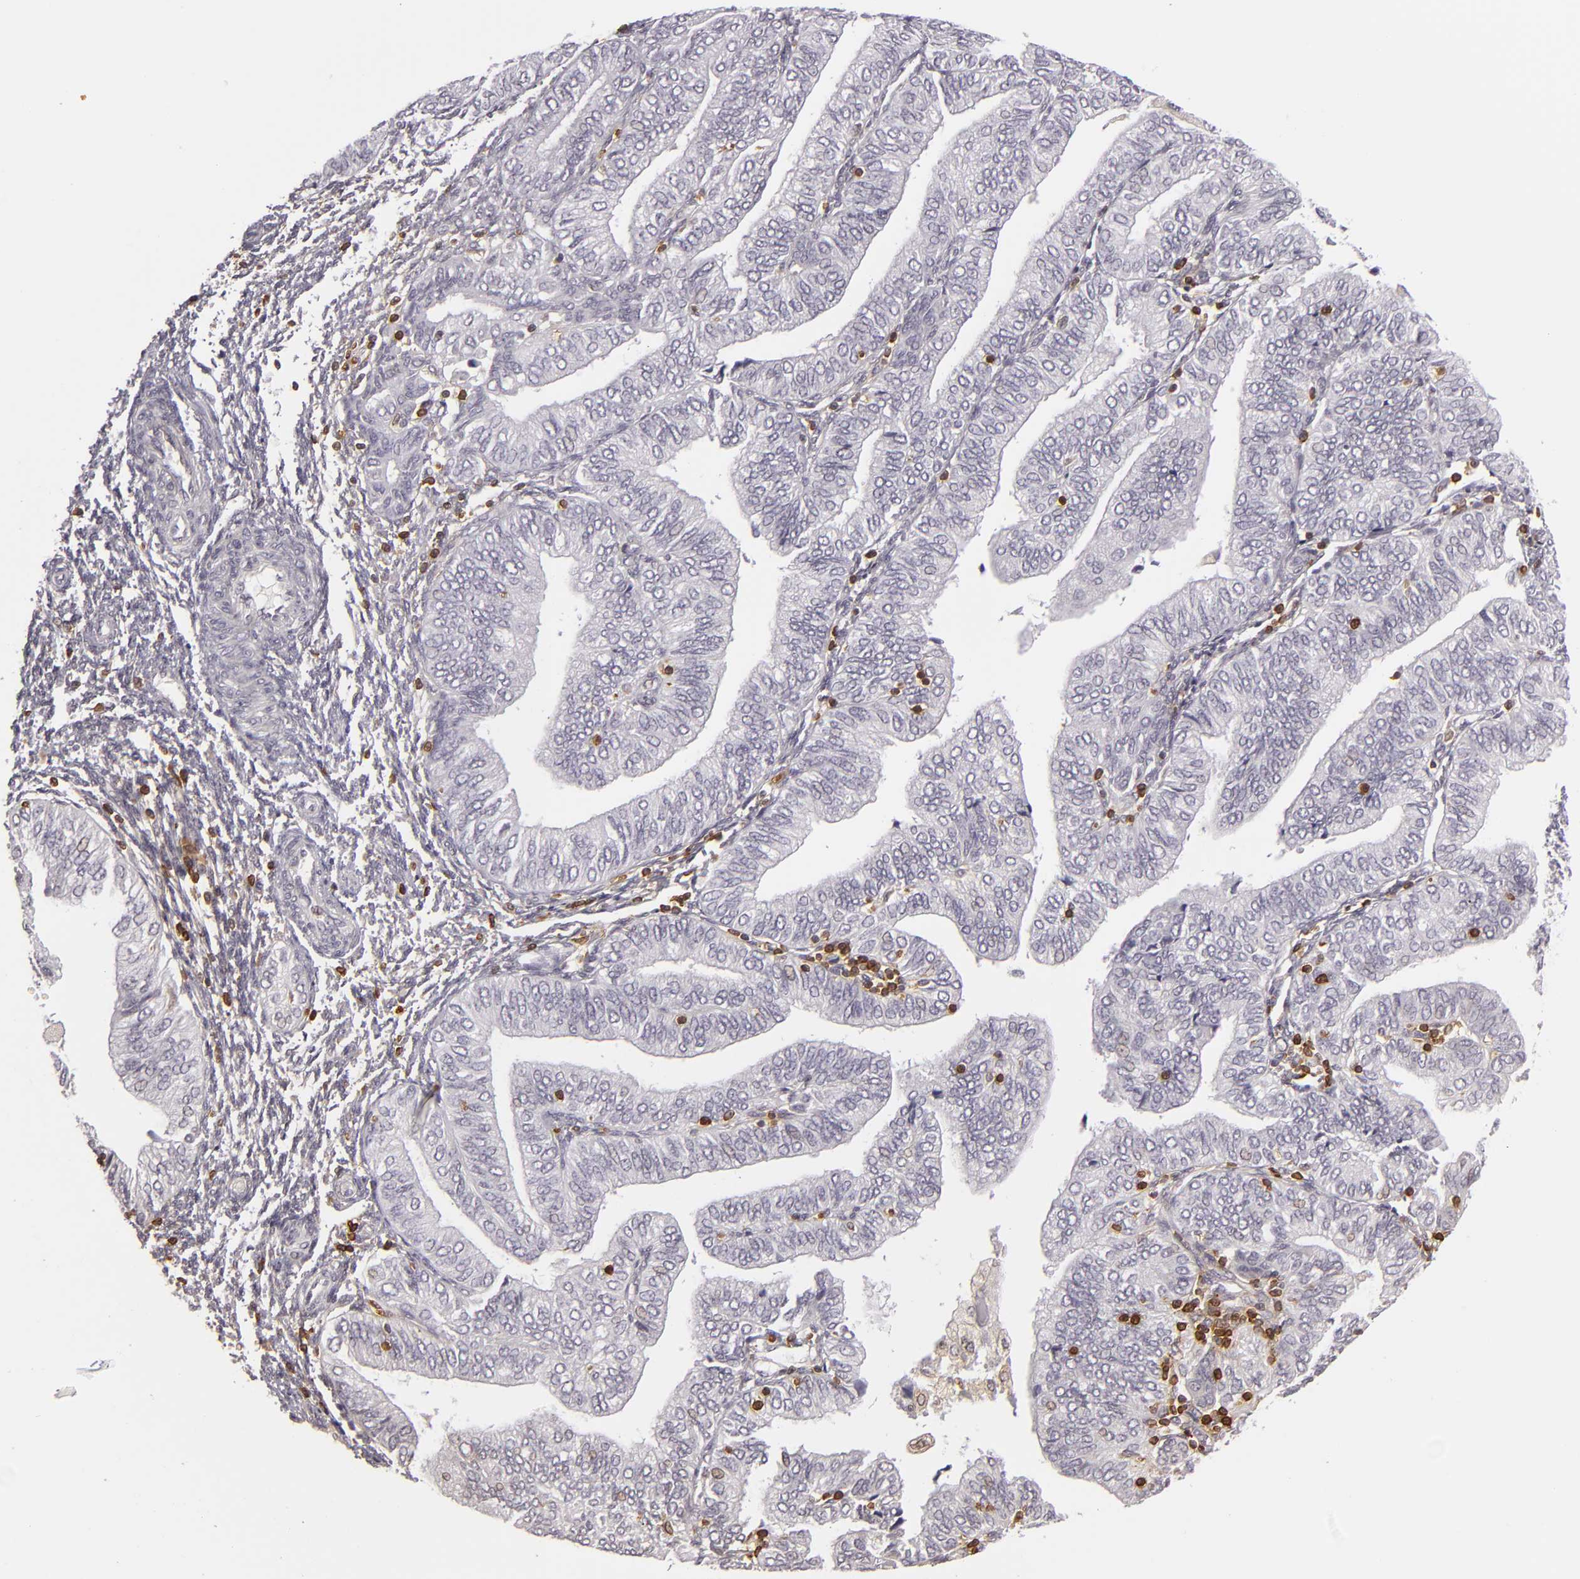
{"staining": {"intensity": "negative", "quantity": "none", "location": "none"}, "tissue": "endometrial cancer", "cell_type": "Tumor cells", "image_type": "cancer", "snomed": [{"axis": "morphology", "description": "Adenocarcinoma, NOS"}, {"axis": "topography", "description": "Endometrium"}], "caption": "Immunohistochemistry of adenocarcinoma (endometrial) displays no staining in tumor cells.", "gene": "APOBEC3G", "patient": {"sex": "female", "age": 51}}